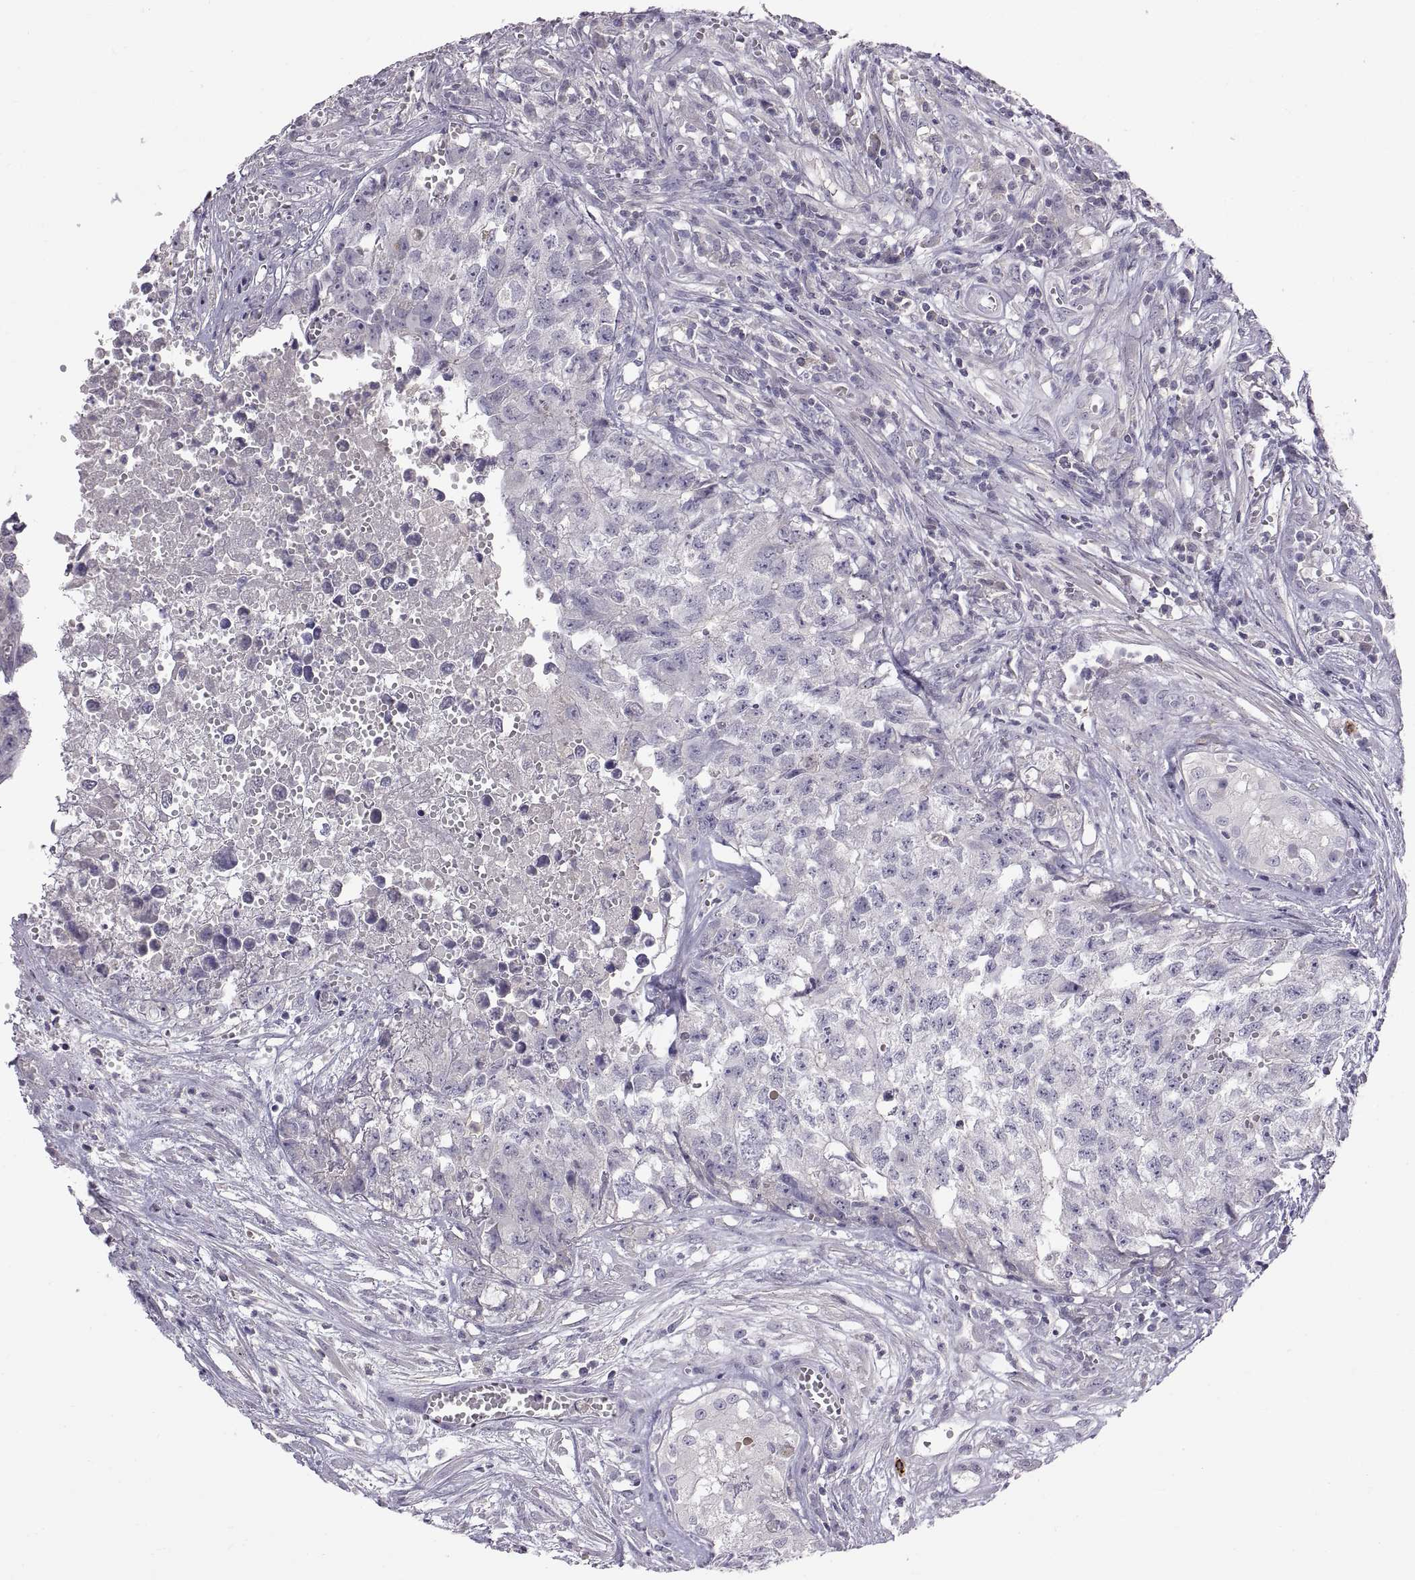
{"staining": {"intensity": "negative", "quantity": "none", "location": "none"}, "tissue": "testis cancer", "cell_type": "Tumor cells", "image_type": "cancer", "snomed": [{"axis": "morphology", "description": "Seminoma, NOS"}, {"axis": "morphology", "description": "Carcinoma, Embryonal, NOS"}, {"axis": "topography", "description": "Testis"}], "caption": "A histopathology image of human testis cancer (embryonal carcinoma) is negative for staining in tumor cells.", "gene": "WFDC8", "patient": {"sex": "male", "age": 22}}